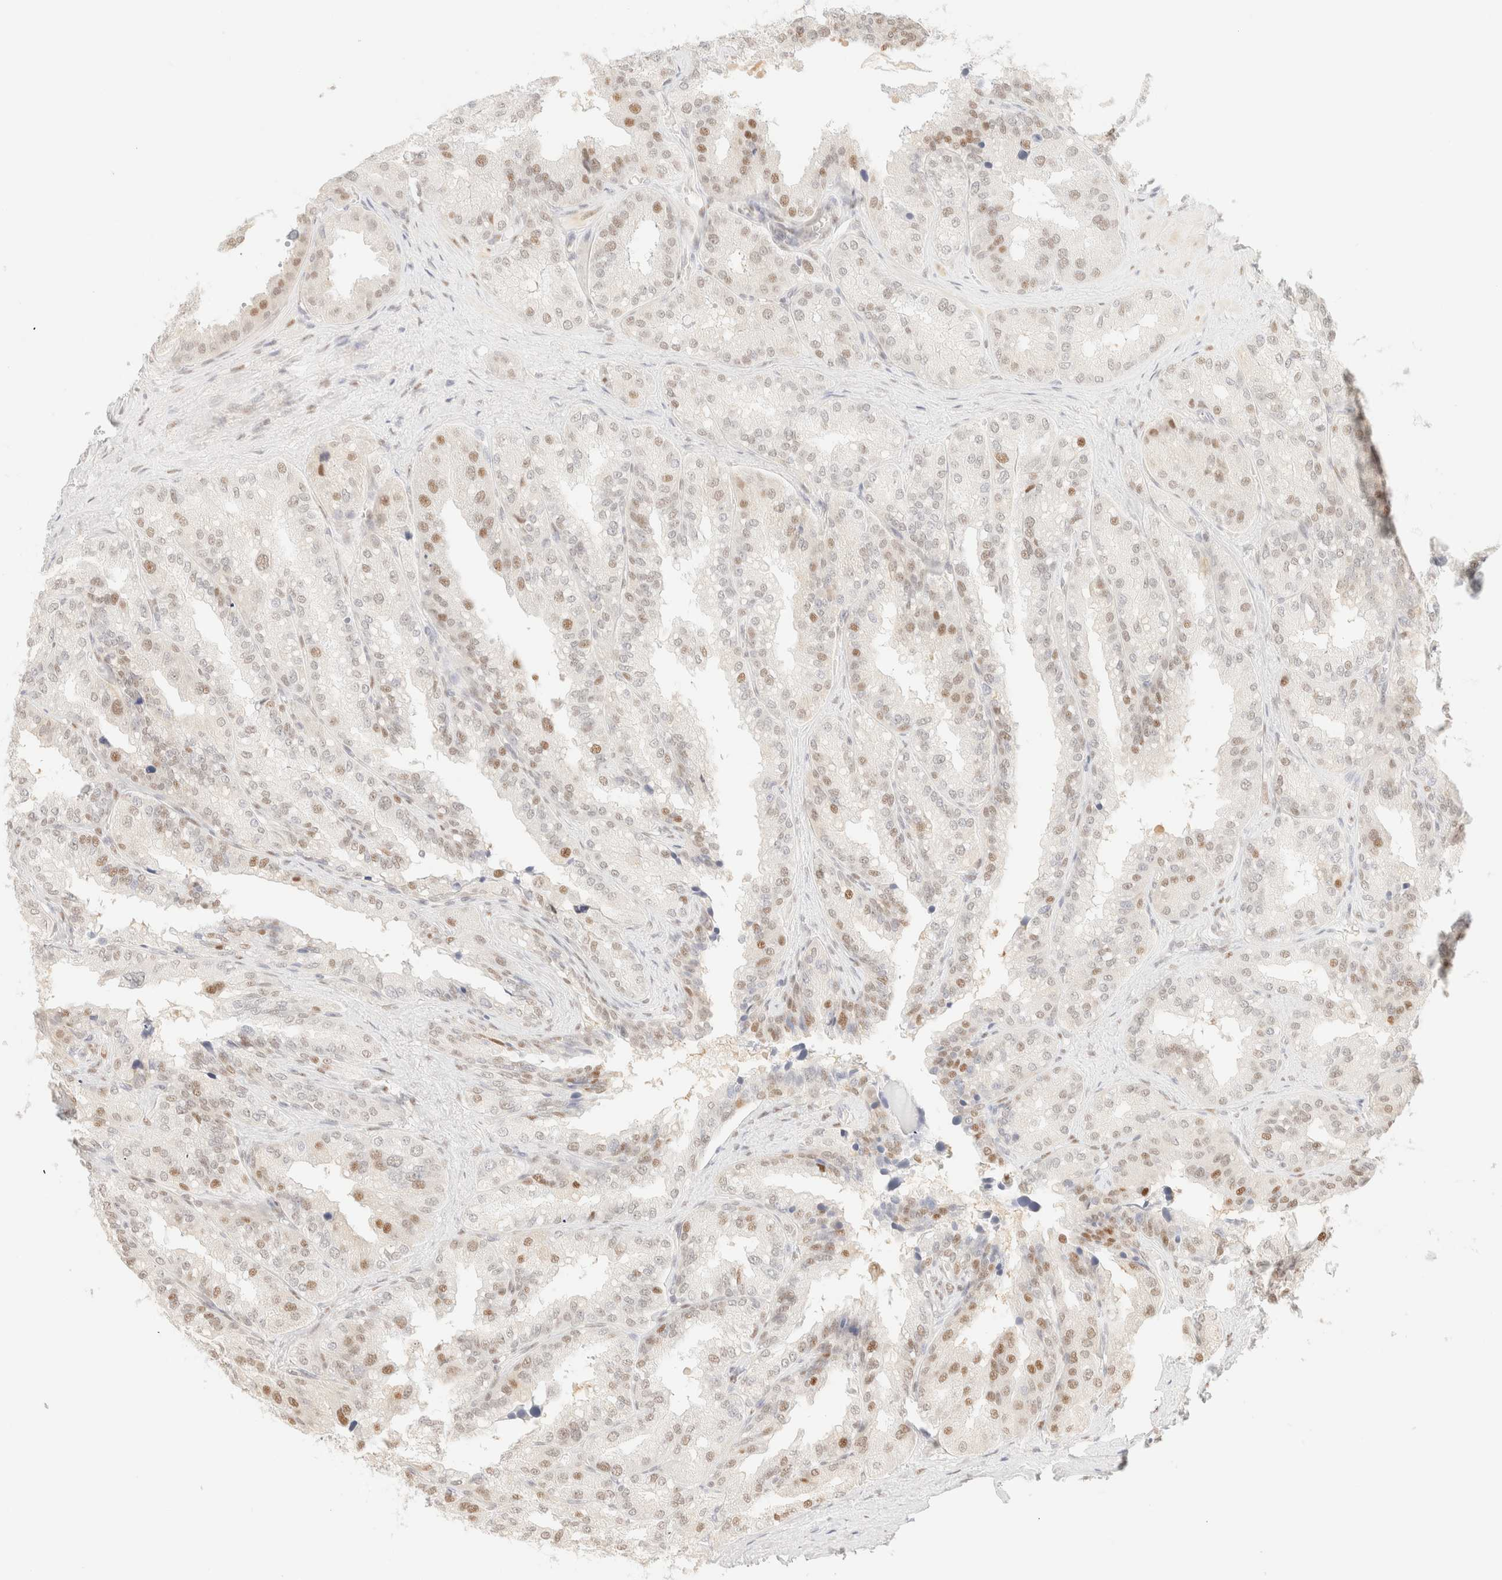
{"staining": {"intensity": "moderate", "quantity": "<25%", "location": "nuclear"}, "tissue": "seminal vesicle", "cell_type": "Glandular cells", "image_type": "normal", "snomed": [{"axis": "morphology", "description": "Normal tissue, NOS"}, {"axis": "topography", "description": "Prostate"}, {"axis": "topography", "description": "Seminal veicle"}], "caption": "About <25% of glandular cells in normal seminal vesicle demonstrate moderate nuclear protein staining as visualized by brown immunohistochemical staining.", "gene": "TSR1", "patient": {"sex": "male", "age": 51}}